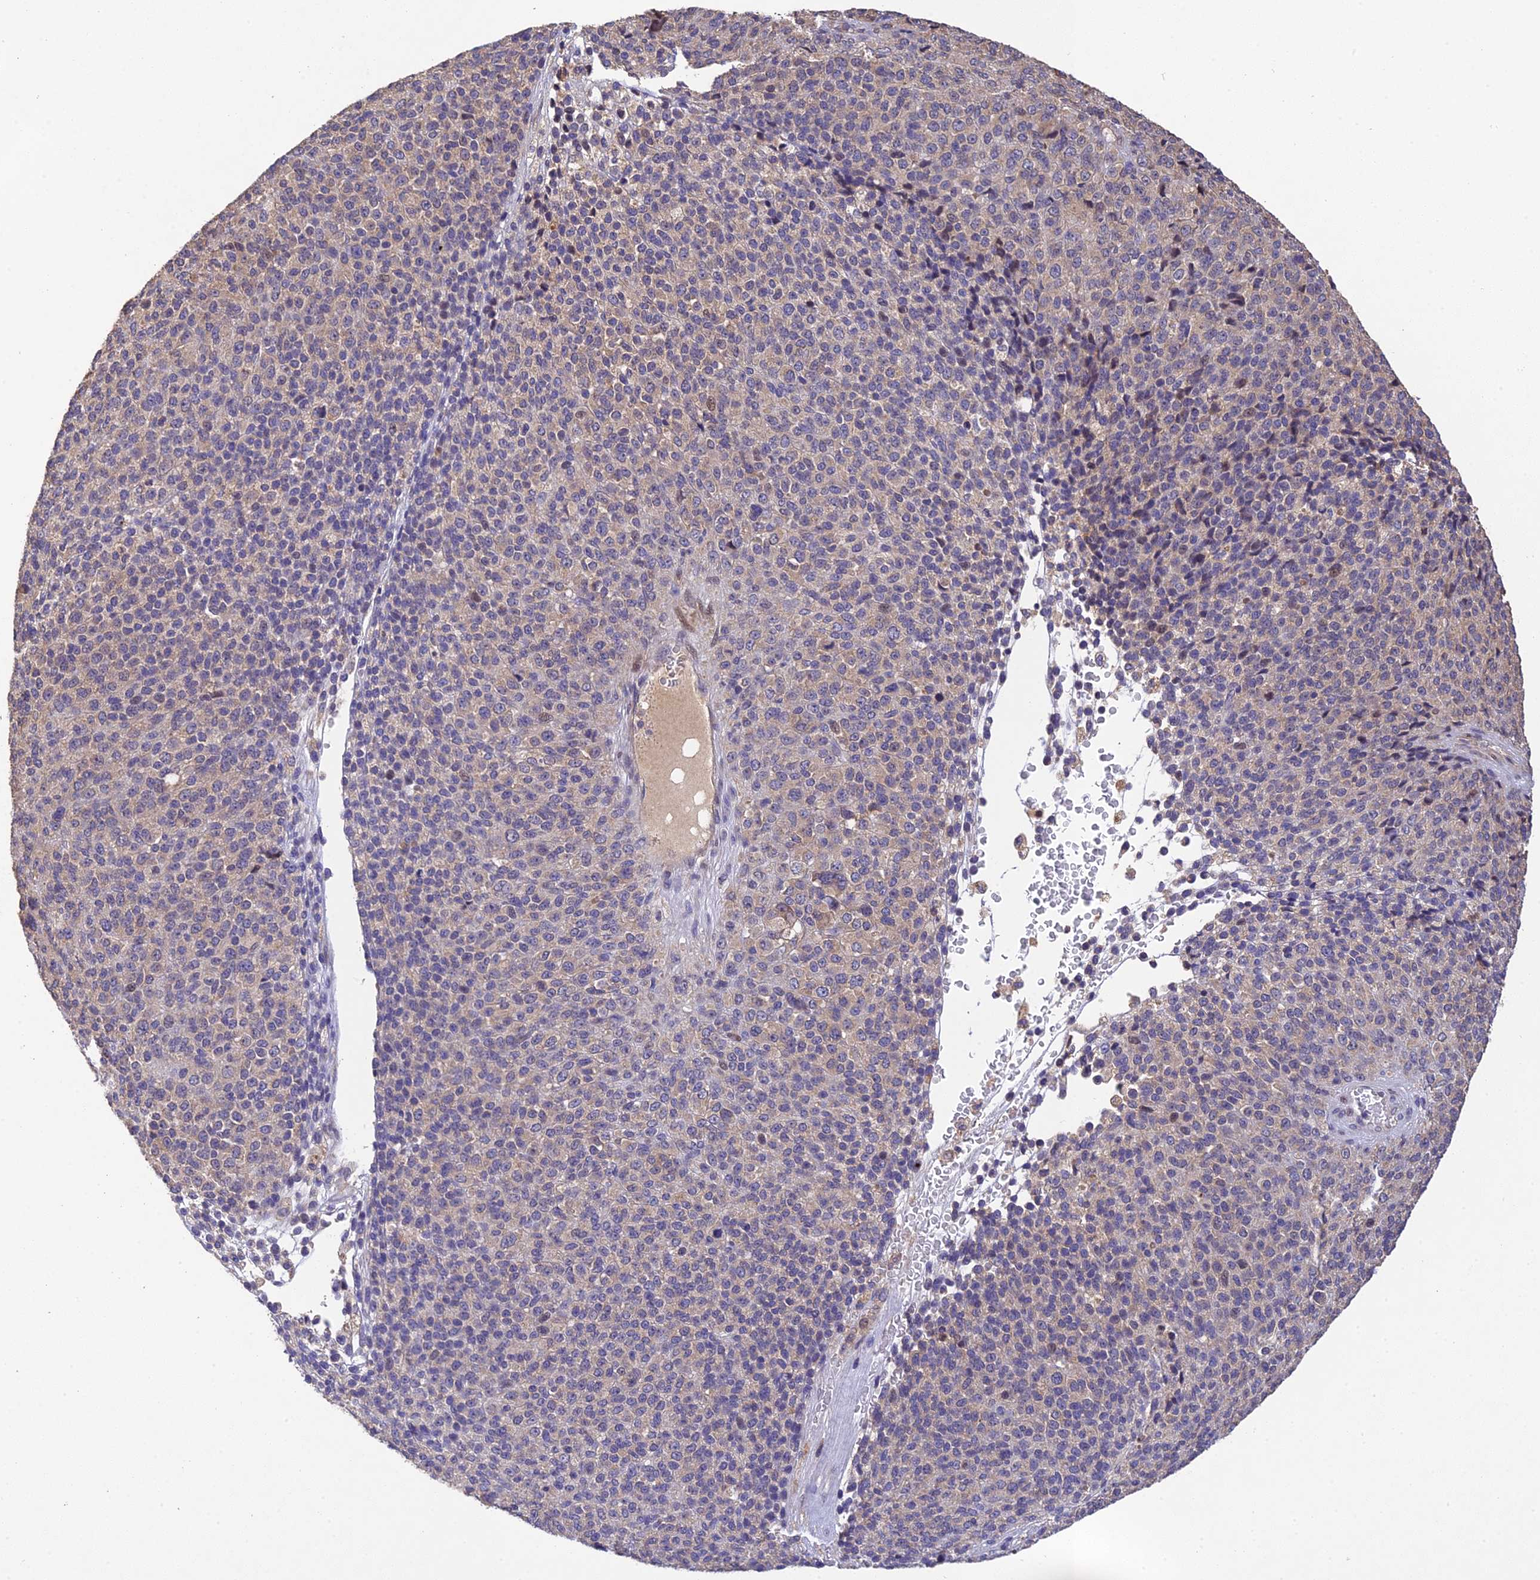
{"staining": {"intensity": "negative", "quantity": "none", "location": "none"}, "tissue": "melanoma", "cell_type": "Tumor cells", "image_type": "cancer", "snomed": [{"axis": "morphology", "description": "Malignant melanoma, Metastatic site"}, {"axis": "topography", "description": "Brain"}], "caption": "The histopathology image demonstrates no staining of tumor cells in melanoma.", "gene": "DENND5B", "patient": {"sex": "female", "age": 56}}